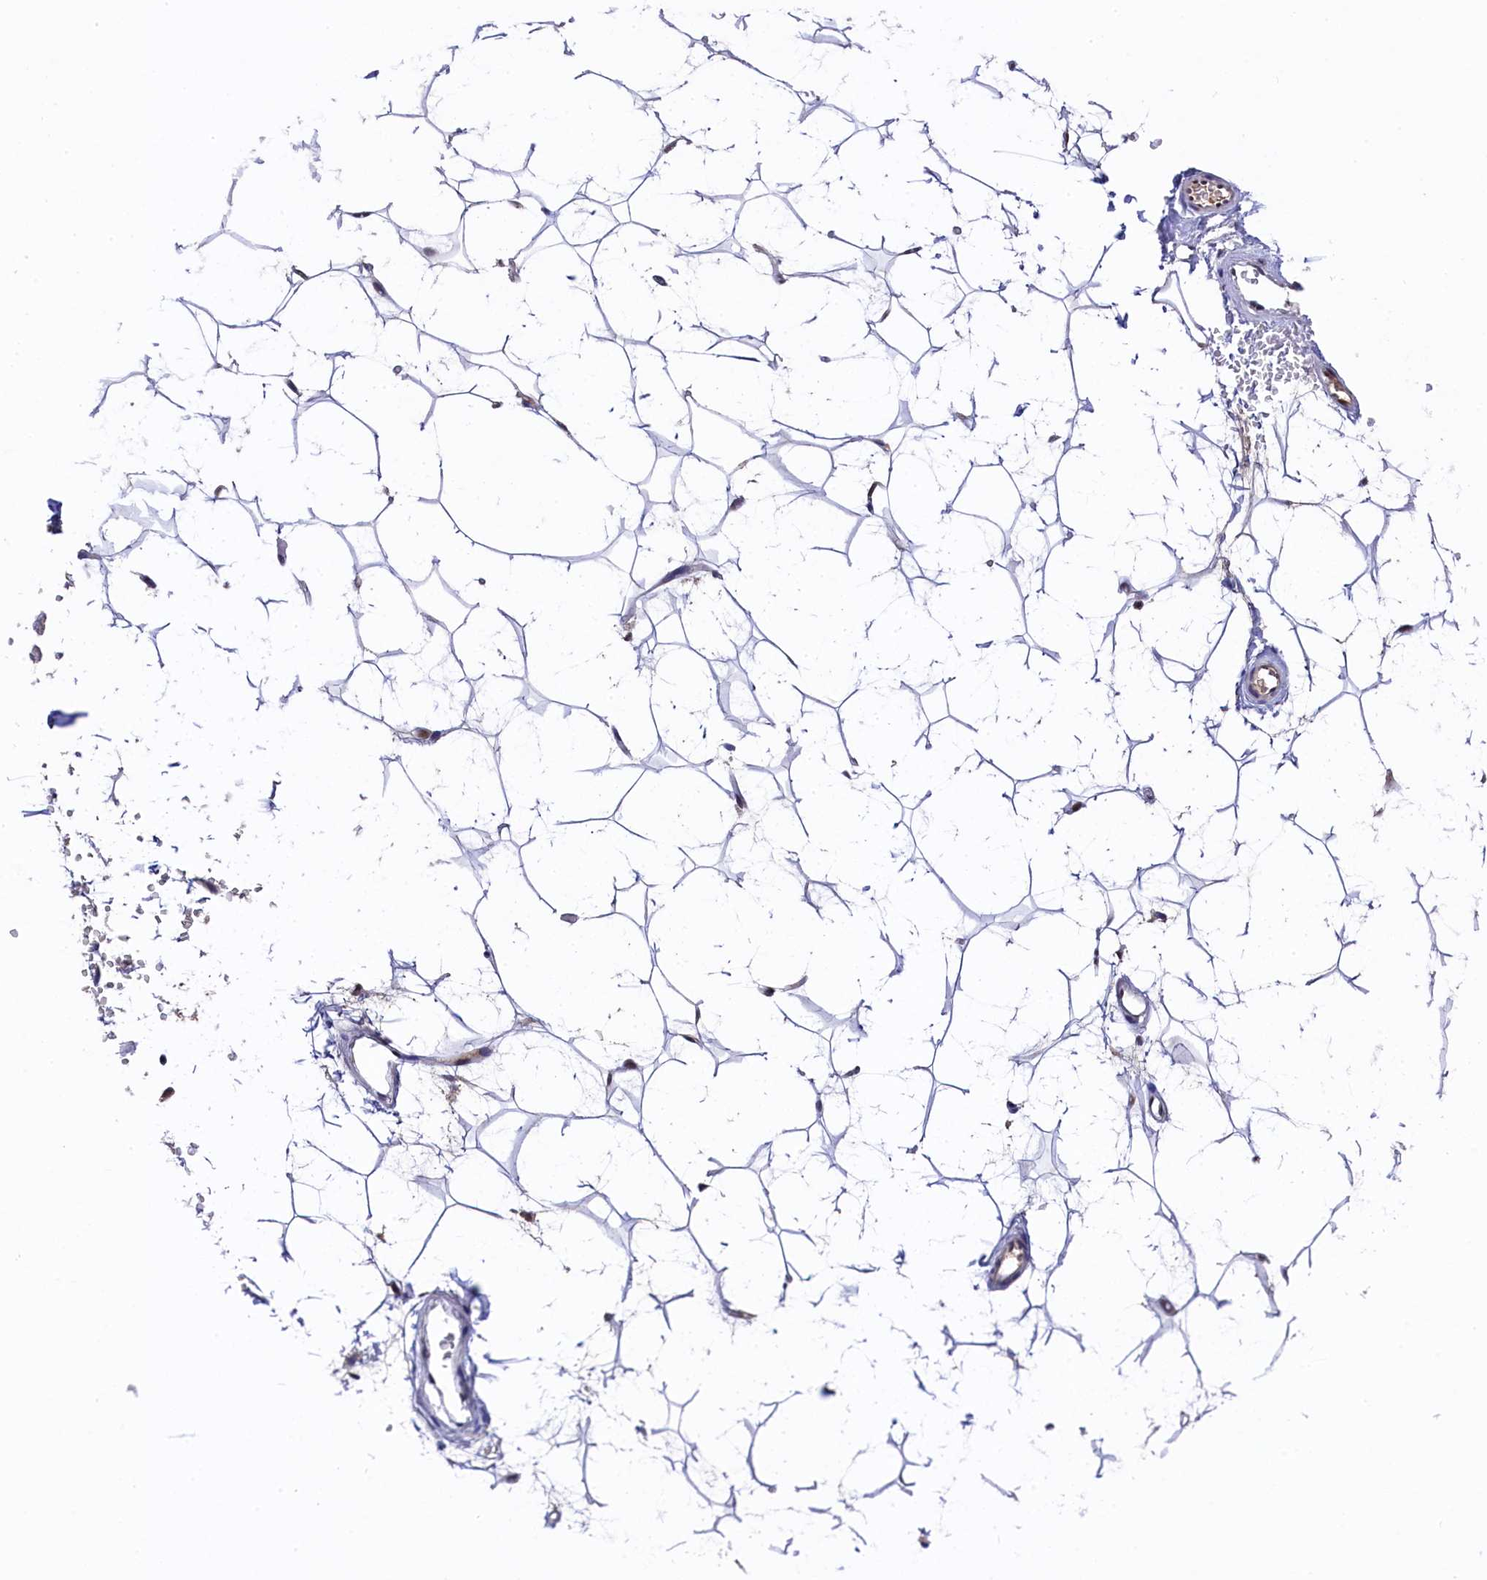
{"staining": {"intensity": "moderate", "quantity": ">75%", "location": "nuclear"}, "tissue": "adipose tissue", "cell_type": "Adipocytes", "image_type": "normal", "snomed": [{"axis": "morphology", "description": "Normal tissue, NOS"}, {"axis": "topography", "description": "Breast"}], "caption": "Adipocytes demonstrate medium levels of moderate nuclear expression in about >75% of cells in benign adipose tissue.", "gene": "HECTD4", "patient": {"sex": "female", "age": 26}}